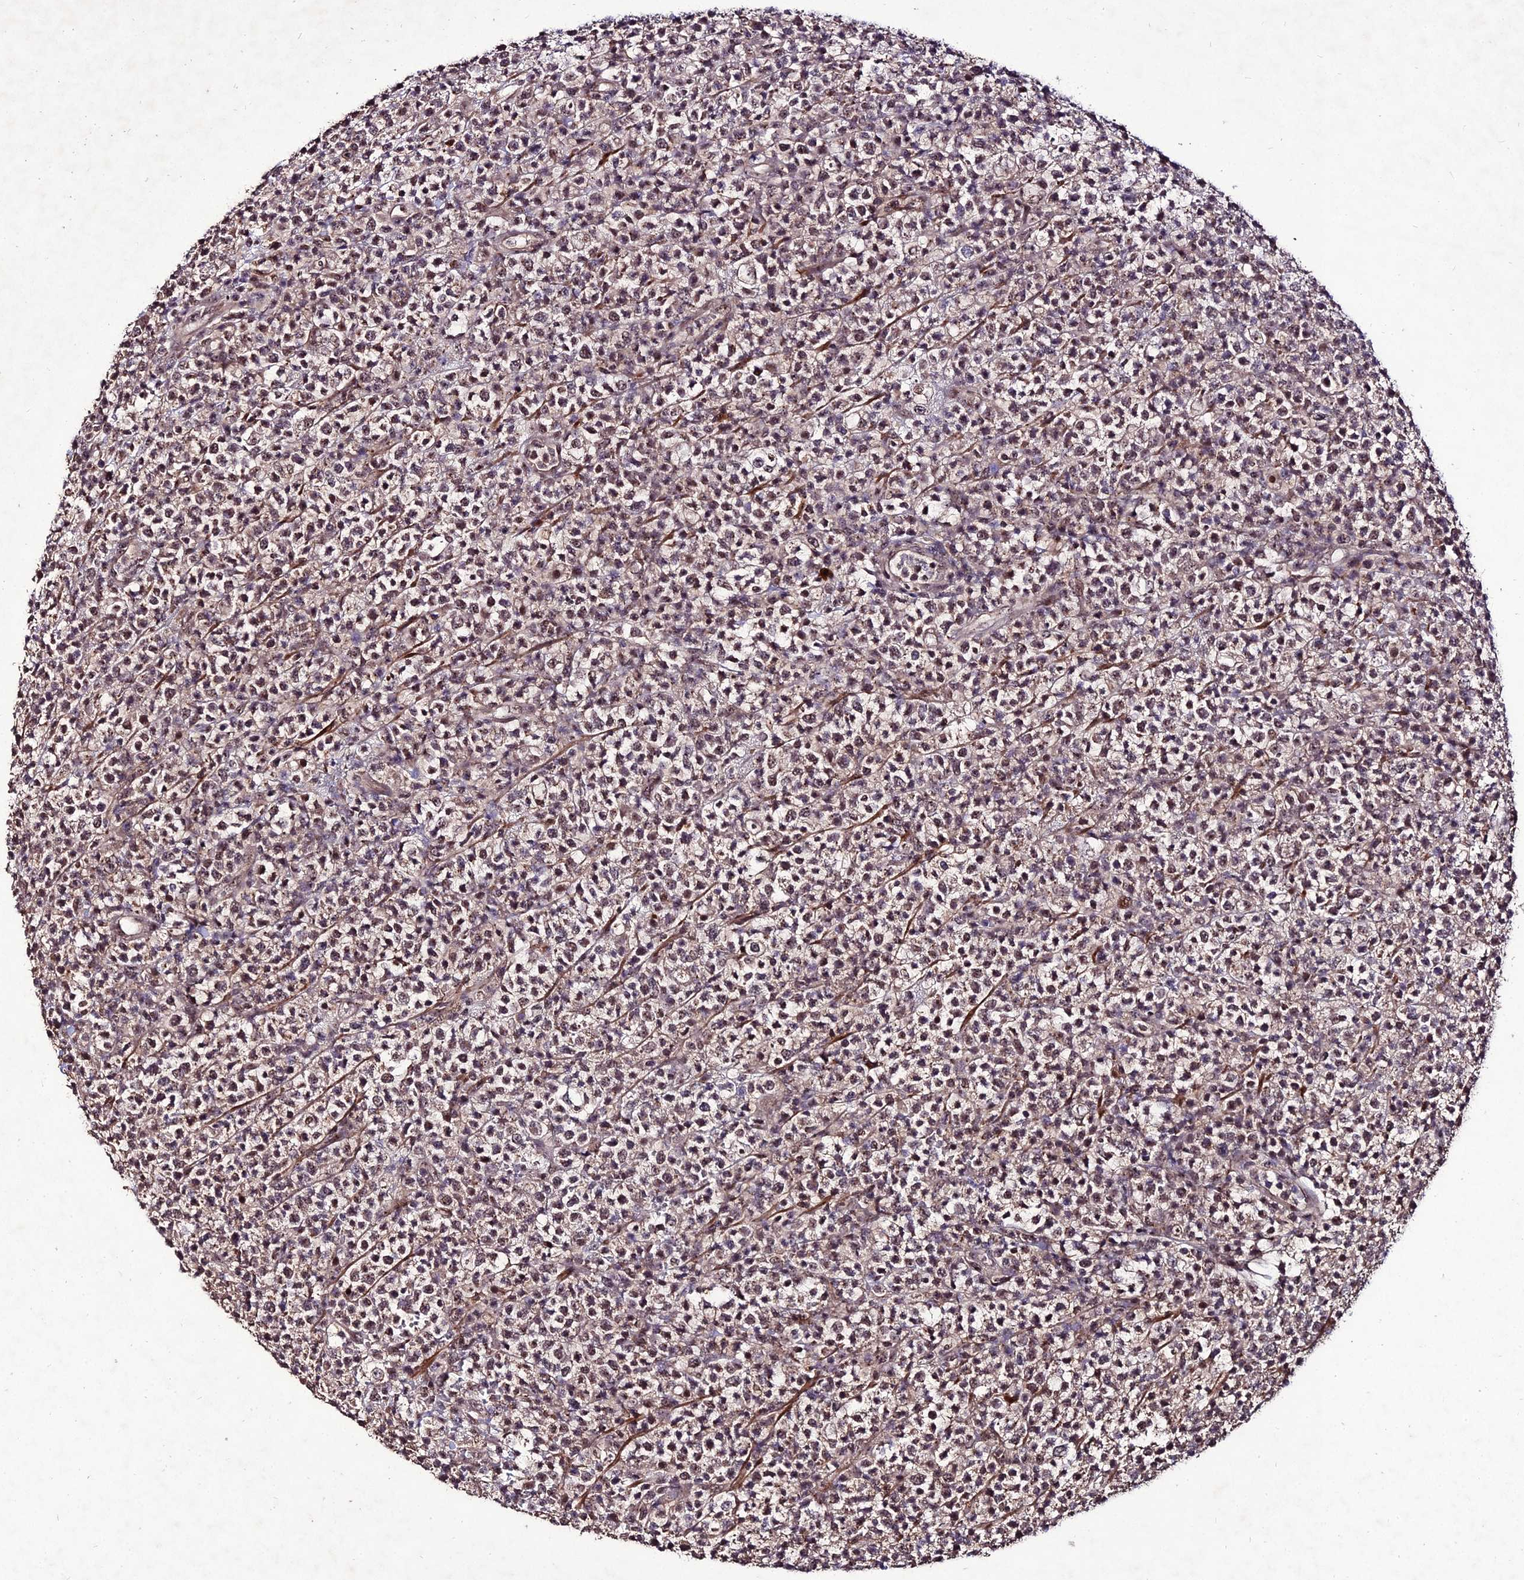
{"staining": {"intensity": "weak", "quantity": ">75%", "location": "nuclear"}, "tissue": "lymphoma", "cell_type": "Tumor cells", "image_type": "cancer", "snomed": [{"axis": "morphology", "description": "Malignant lymphoma, non-Hodgkin's type, High grade"}, {"axis": "topography", "description": "Colon"}], "caption": "A photomicrograph showing weak nuclear expression in approximately >75% of tumor cells in malignant lymphoma, non-Hodgkin's type (high-grade), as visualized by brown immunohistochemical staining.", "gene": "ZNF766", "patient": {"sex": "female", "age": 53}}